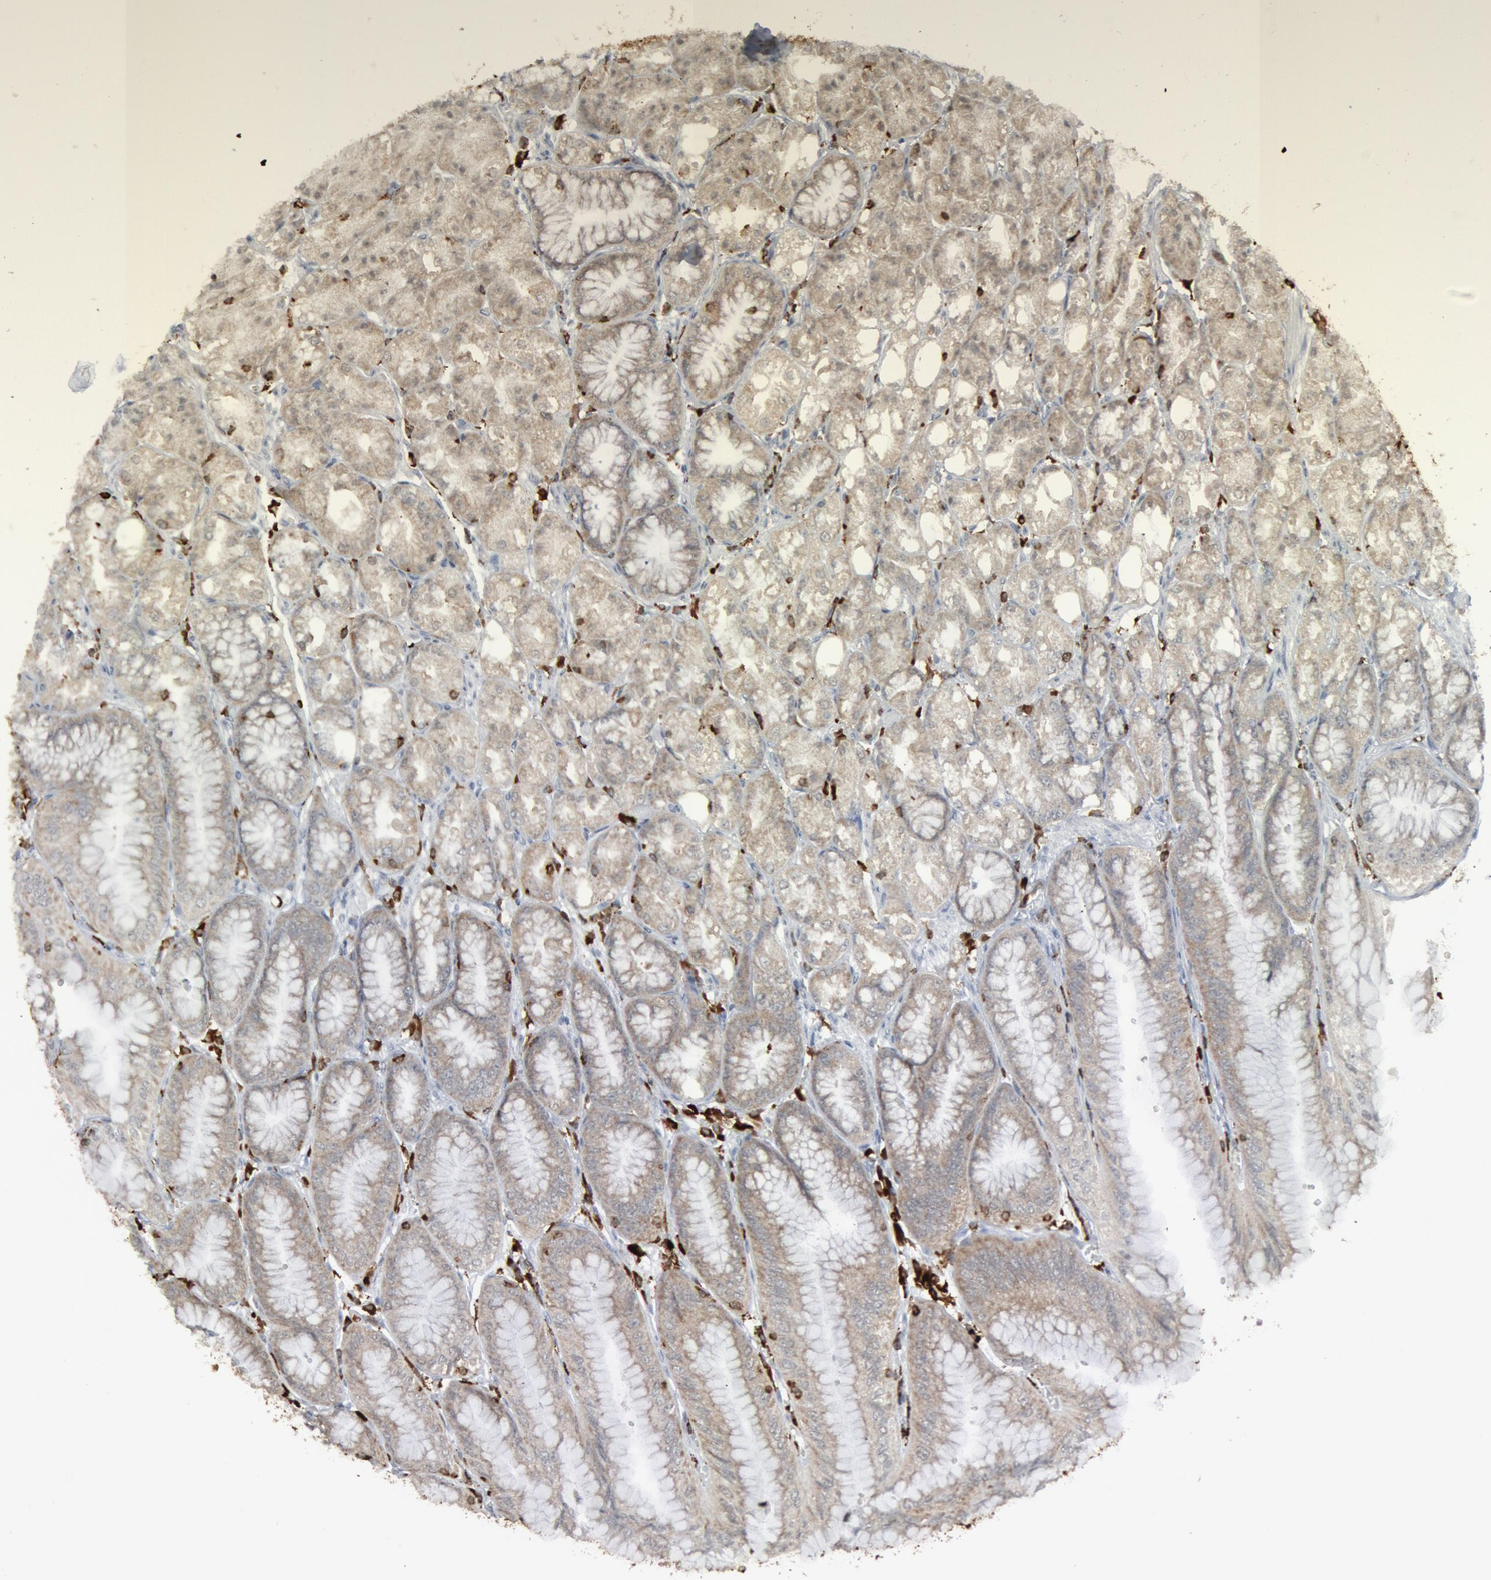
{"staining": {"intensity": "weak", "quantity": ">75%", "location": "cytoplasmic/membranous"}, "tissue": "stomach", "cell_type": "Glandular cells", "image_type": "normal", "snomed": [{"axis": "morphology", "description": "Normal tissue, NOS"}, {"axis": "topography", "description": "Stomach, lower"}], "caption": "This is a histology image of IHC staining of normal stomach, which shows weak positivity in the cytoplasmic/membranous of glandular cells.", "gene": "PTPN6", "patient": {"sex": "male", "age": 71}}